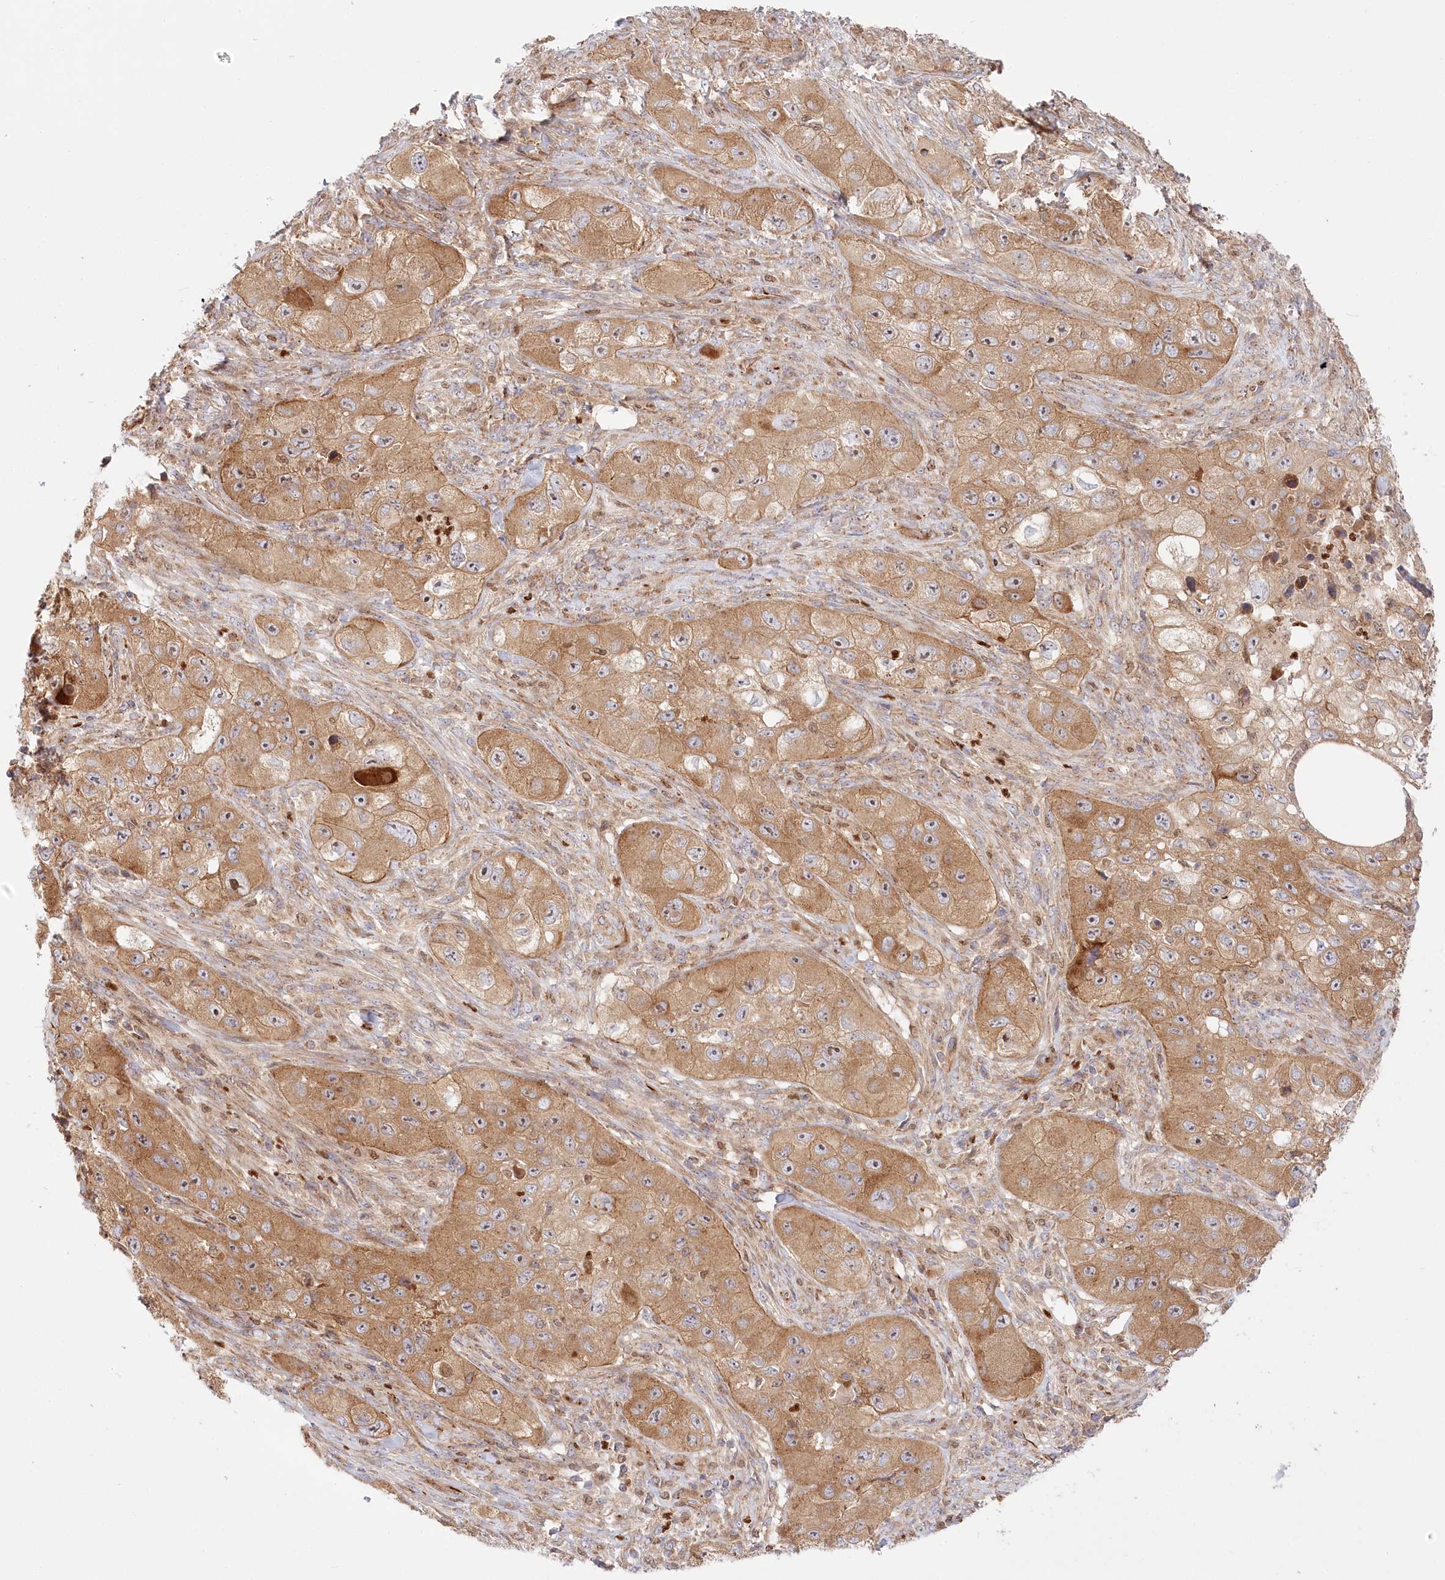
{"staining": {"intensity": "moderate", "quantity": ">75%", "location": "cytoplasmic/membranous"}, "tissue": "skin cancer", "cell_type": "Tumor cells", "image_type": "cancer", "snomed": [{"axis": "morphology", "description": "Squamous cell carcinoma, NOS"}, {"axis": "topography", "description": "Skin"}, {"axis": "topography", "description": "Subcutis"}], "caption": "Brown immunohistochemical staining in human skin cancer shows moderate cytoplasmic/membranous positivity in approximately >75% of tumor cells. Nuclei are stained in blue.", "gene": "COMMD3", "patient": {"sex": "male", "age": 73}}